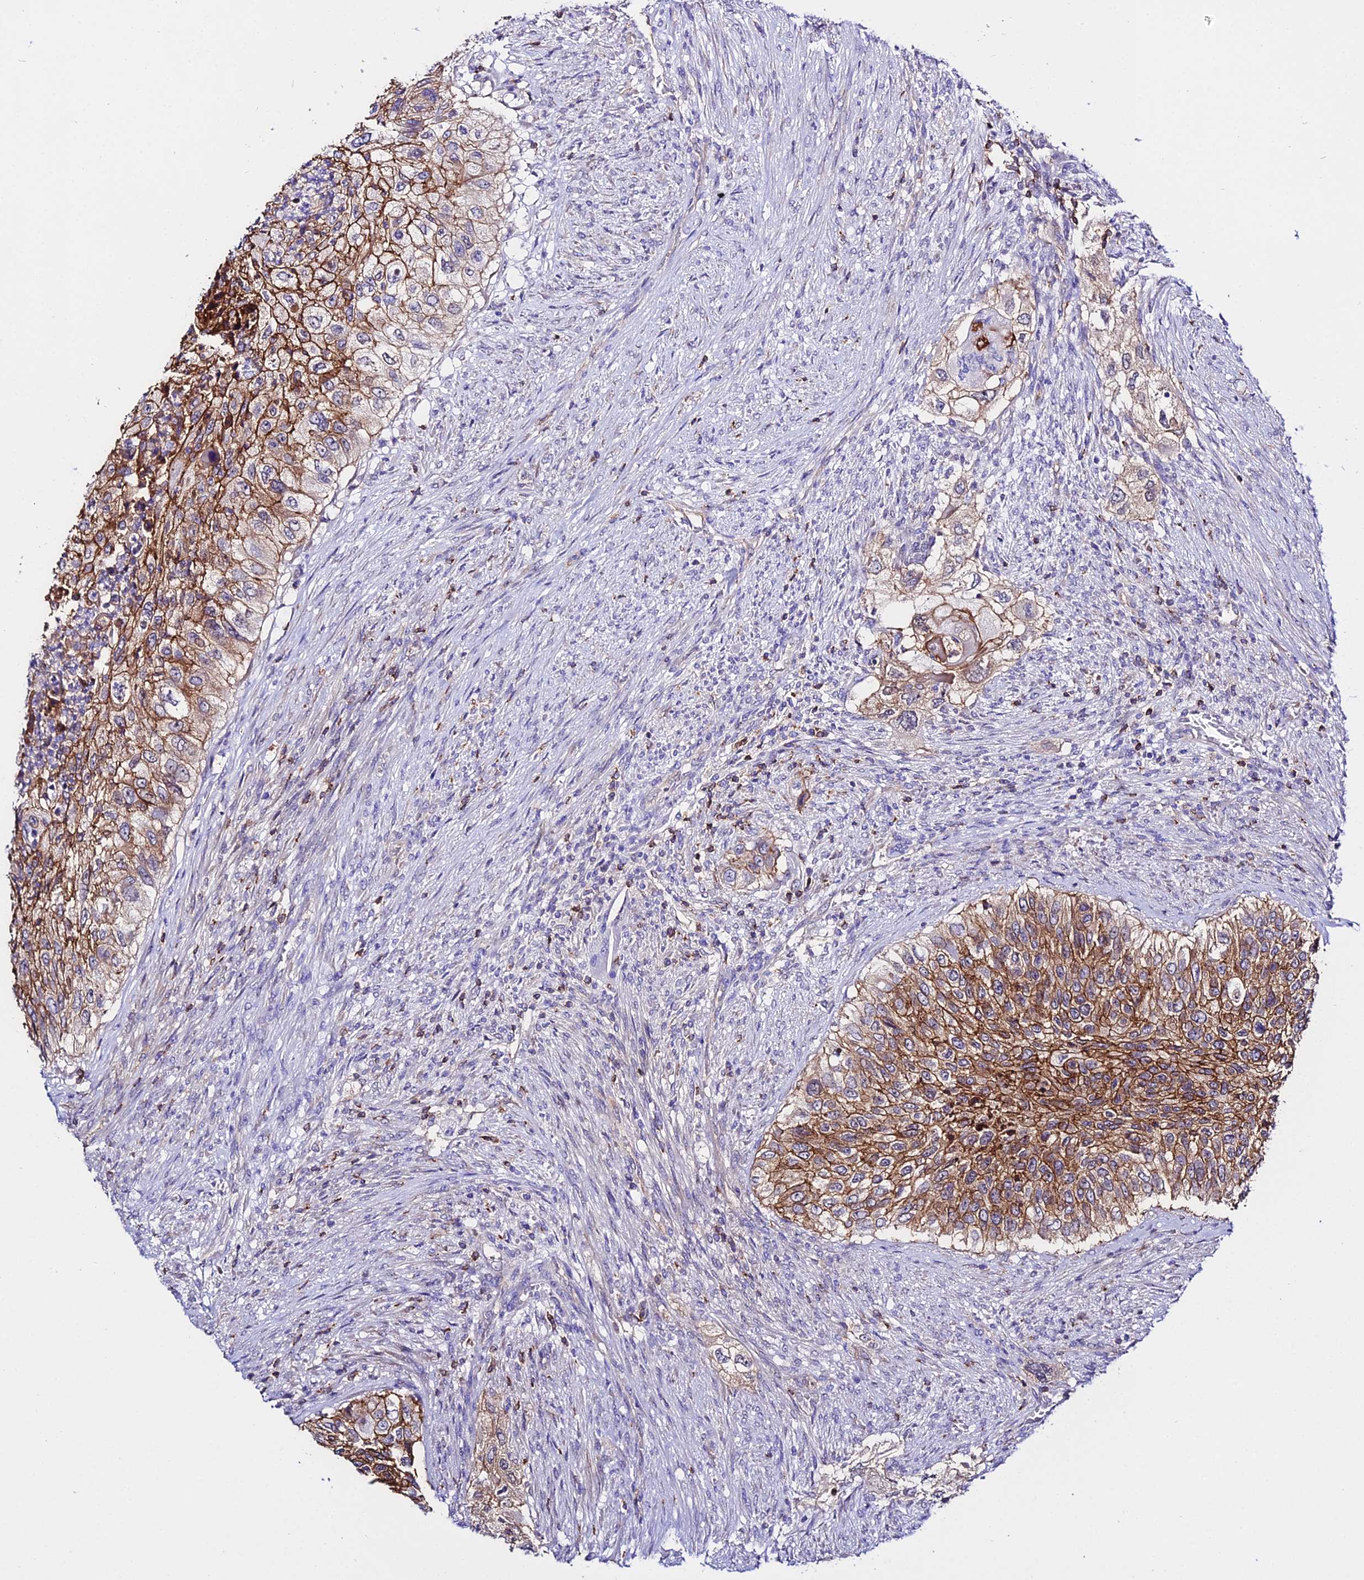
{"staining": {"intensity": "strong", "quantity": ">75%", "location": "cytoplasmic/membranous"}, "tissue": "urothelial cancer", "cell_type": "Tumor cells", "image_type": "cancer", "snomed": [{"axis": "morphology", "description": "Urothelial carcinoma, High grade"}, {"axis": "topography", "description": "Urinary bladder"}], "caption": "Urothelial cancer stained with a brown dye reveals strong cytoplasmic/membranous positive positivity in about >75% of tumor cells.", "gene": "S100A16", "patient": {"sex": "female", "age": 60}}